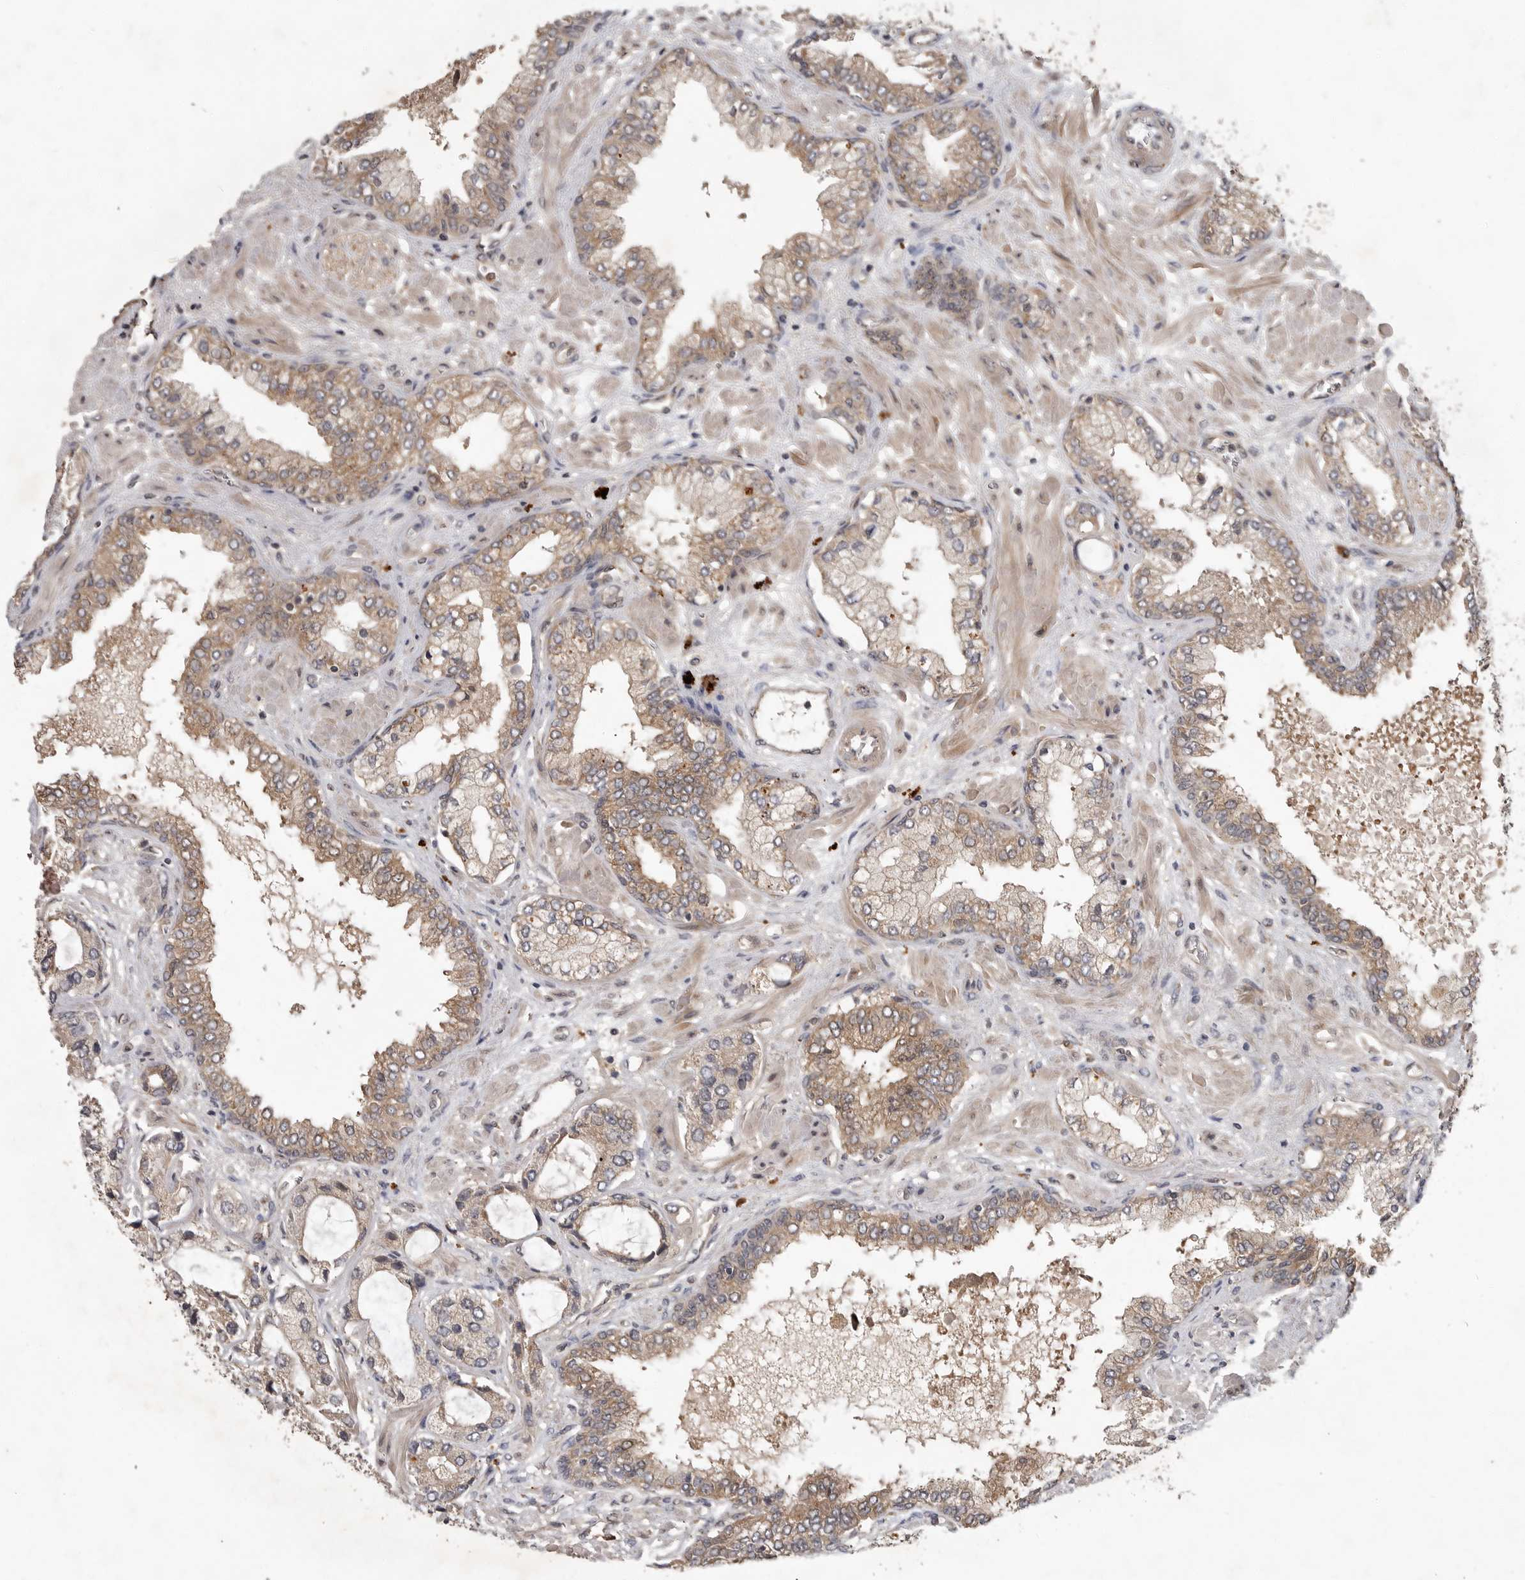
{"staining": {"intensity": "weak", "quantity": ">75%", "location": "cytoplasmic/membranous"}, "tissue": "prostate cancer", "cell_type": "Tumor cells", "image_type": "cancer", "snomed": [{"axis": "morphology", "description": "Normal tissue, NOS"}, {"axis": "morphology", "description": "Adenocarcinoma, High grade"}, {"axis": "topography", "description": "Prostate"}, {"axis": "topography", "description": "Peripheral nerve tissue"}], "caption": "Immunohistochemistry (IHC) histopathology image of human prostate adenocarcinoma (high-grade) stained for a protein (brown), which exhibits low levels of weak cytoplasmic/membranous expression in about >75% of tumor cells.", "gene": "OSBPL9", "patient": {"sex": "male", "age": 59}}